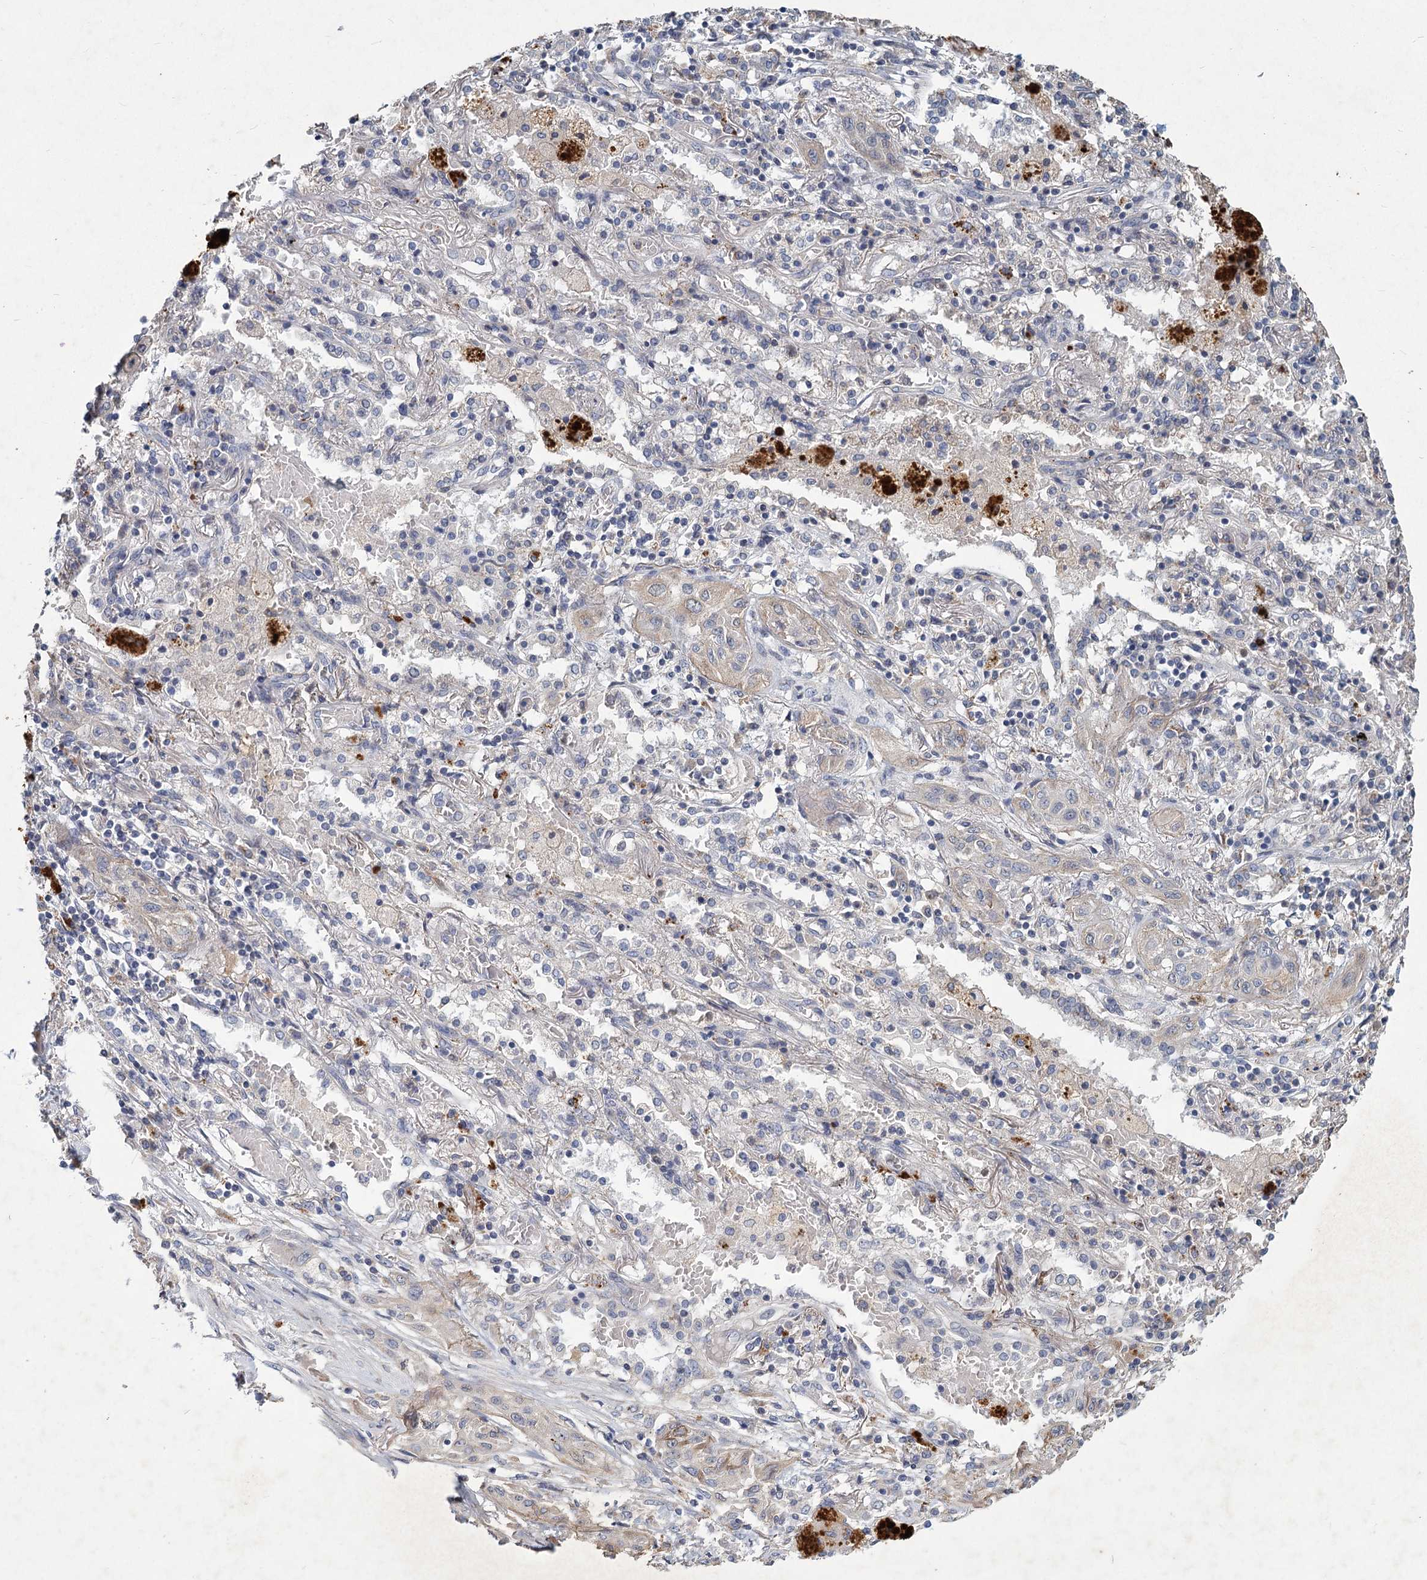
{"staining": {"intensity": "negative", "quantity": "none", "location": "none"}, "tissue": "lung cancer", "cell_type": "Tumor cells", "image_type": "cancer", "snomed": [{"axis": "morphology", "description": "Squamous cell carcinoma, NOS"}, {"axis": "topography", "description": "Lung"}], "caption": "Lung squamous cell carcinoma stained for a protein using immunohistochemistry reveals no staining tumor cells.", "gene": "HES2", "patient": {"sex": "female", "age": 47}}